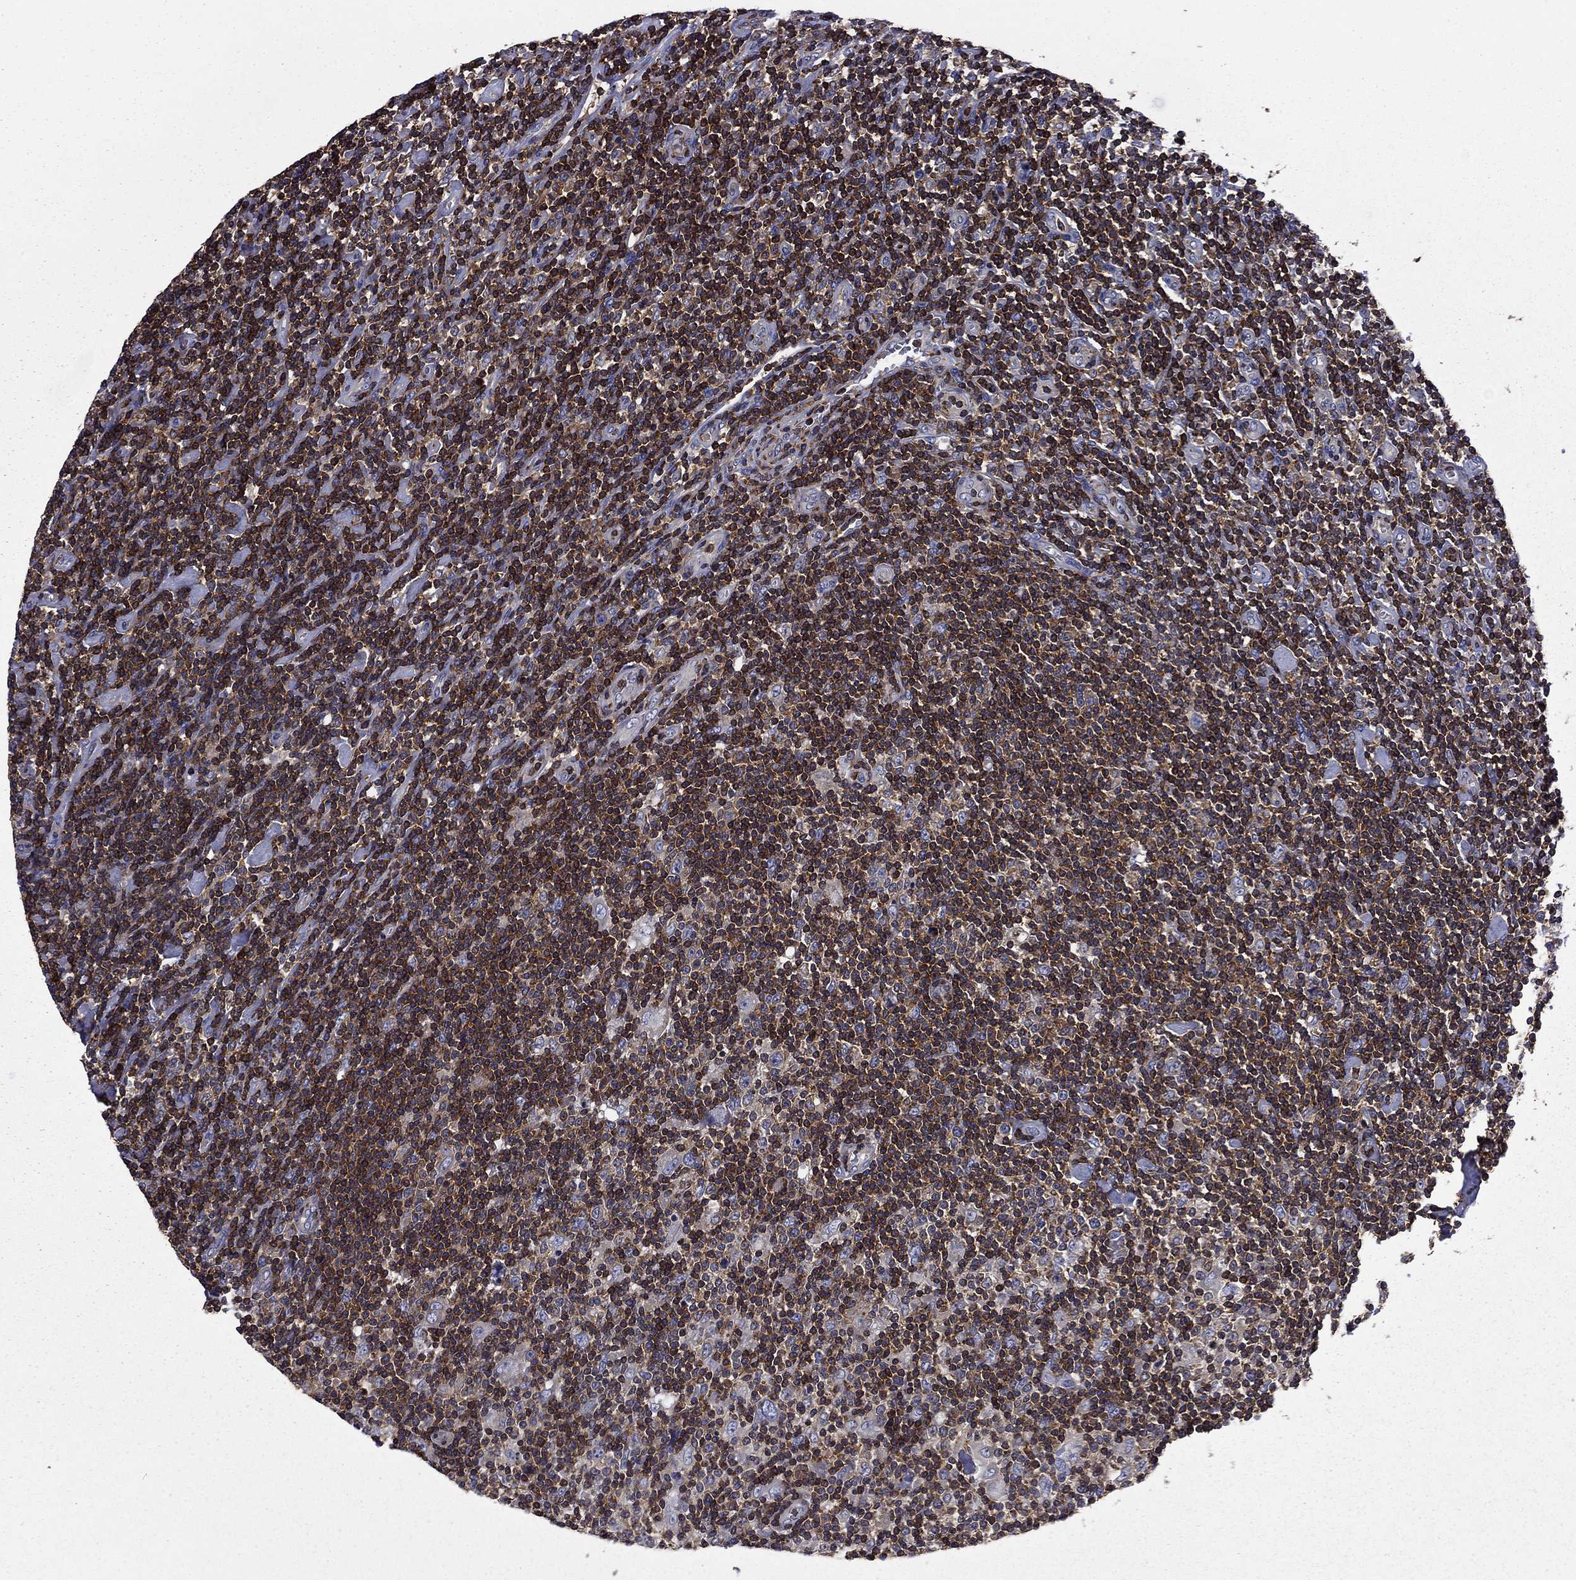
{"staining": {"intensity": "negative", "quantity": "none", "location": "none"}, "tissue": "lymphoma", "cell_type": "Tumor cells", "image_type": "cancer", "snomed": [{"axis": "morphology", "description": "Hodgkin's disease, NOS"}, {"axis": "topography", "description": "Lymph node"}], "caption": "IHC micrograph of neoplastic tissue: human Hodgkin's disease stained with DAB (3,3'-diaminobenzidine) demonstrates no significant protein expression in tumor cells.", "gene": "ARHGAP45", "patient": {"sex": "male", "age": 40}}